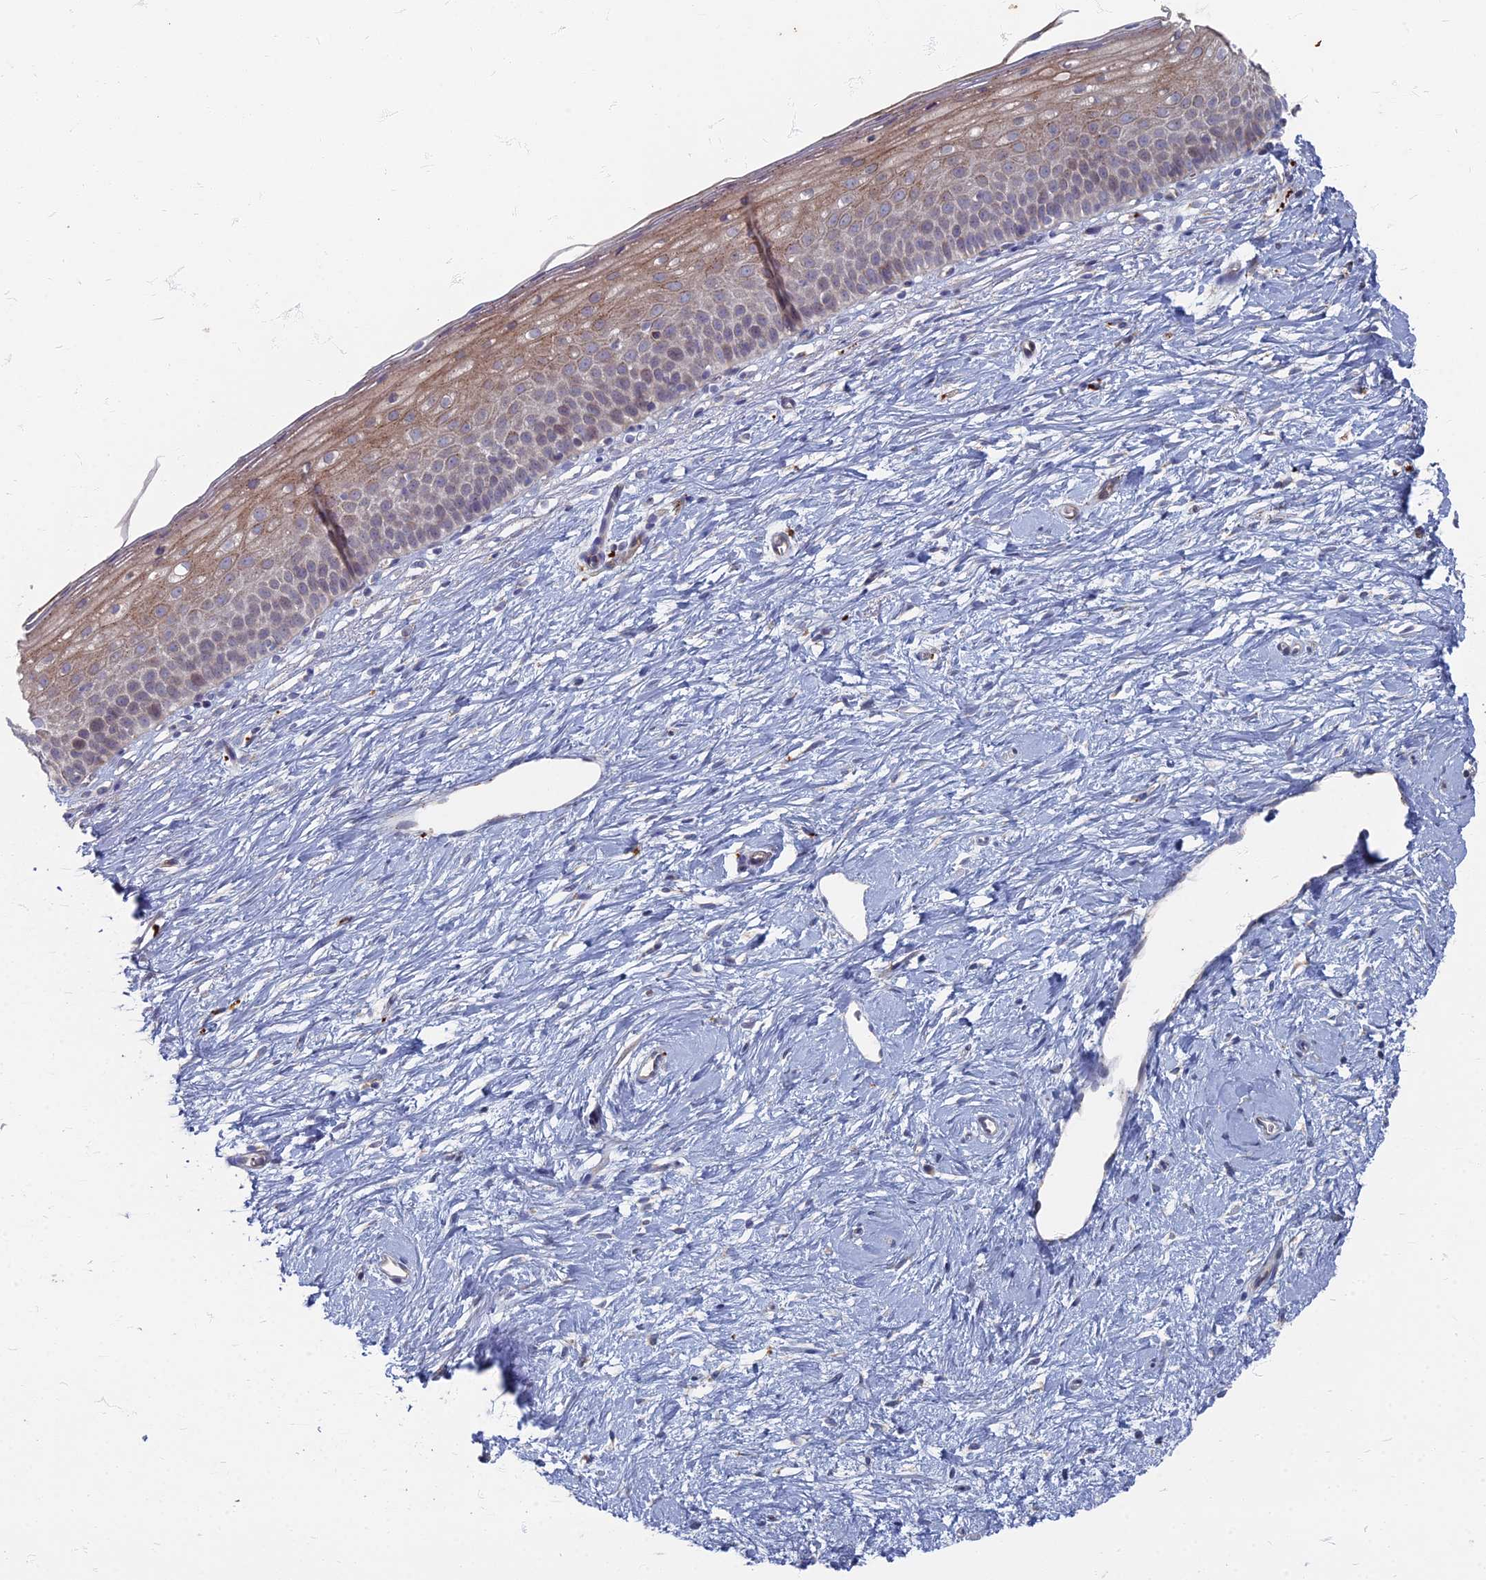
{"staining": {"intensity": "moderate", "quantity": "<25%", "location": "cytoplasmic/membranous"}, "tissue": "cervix", "cell_type": "Glandular cells", "image_type": "normal", "snomed": [{"axis": "morphology", "description": "Normal tissue, NOS"}, {"axis": "topography", "description": "Cervix"}], "caption": "This image demonstrates immunohistochemistry staining of unremarkable cervix, with low moderate cytoplasmic/membranous staining in approximately <25% of glandular cells.", "gene": "TMEM128", "patient": {"sex": "female", "age": 57}}